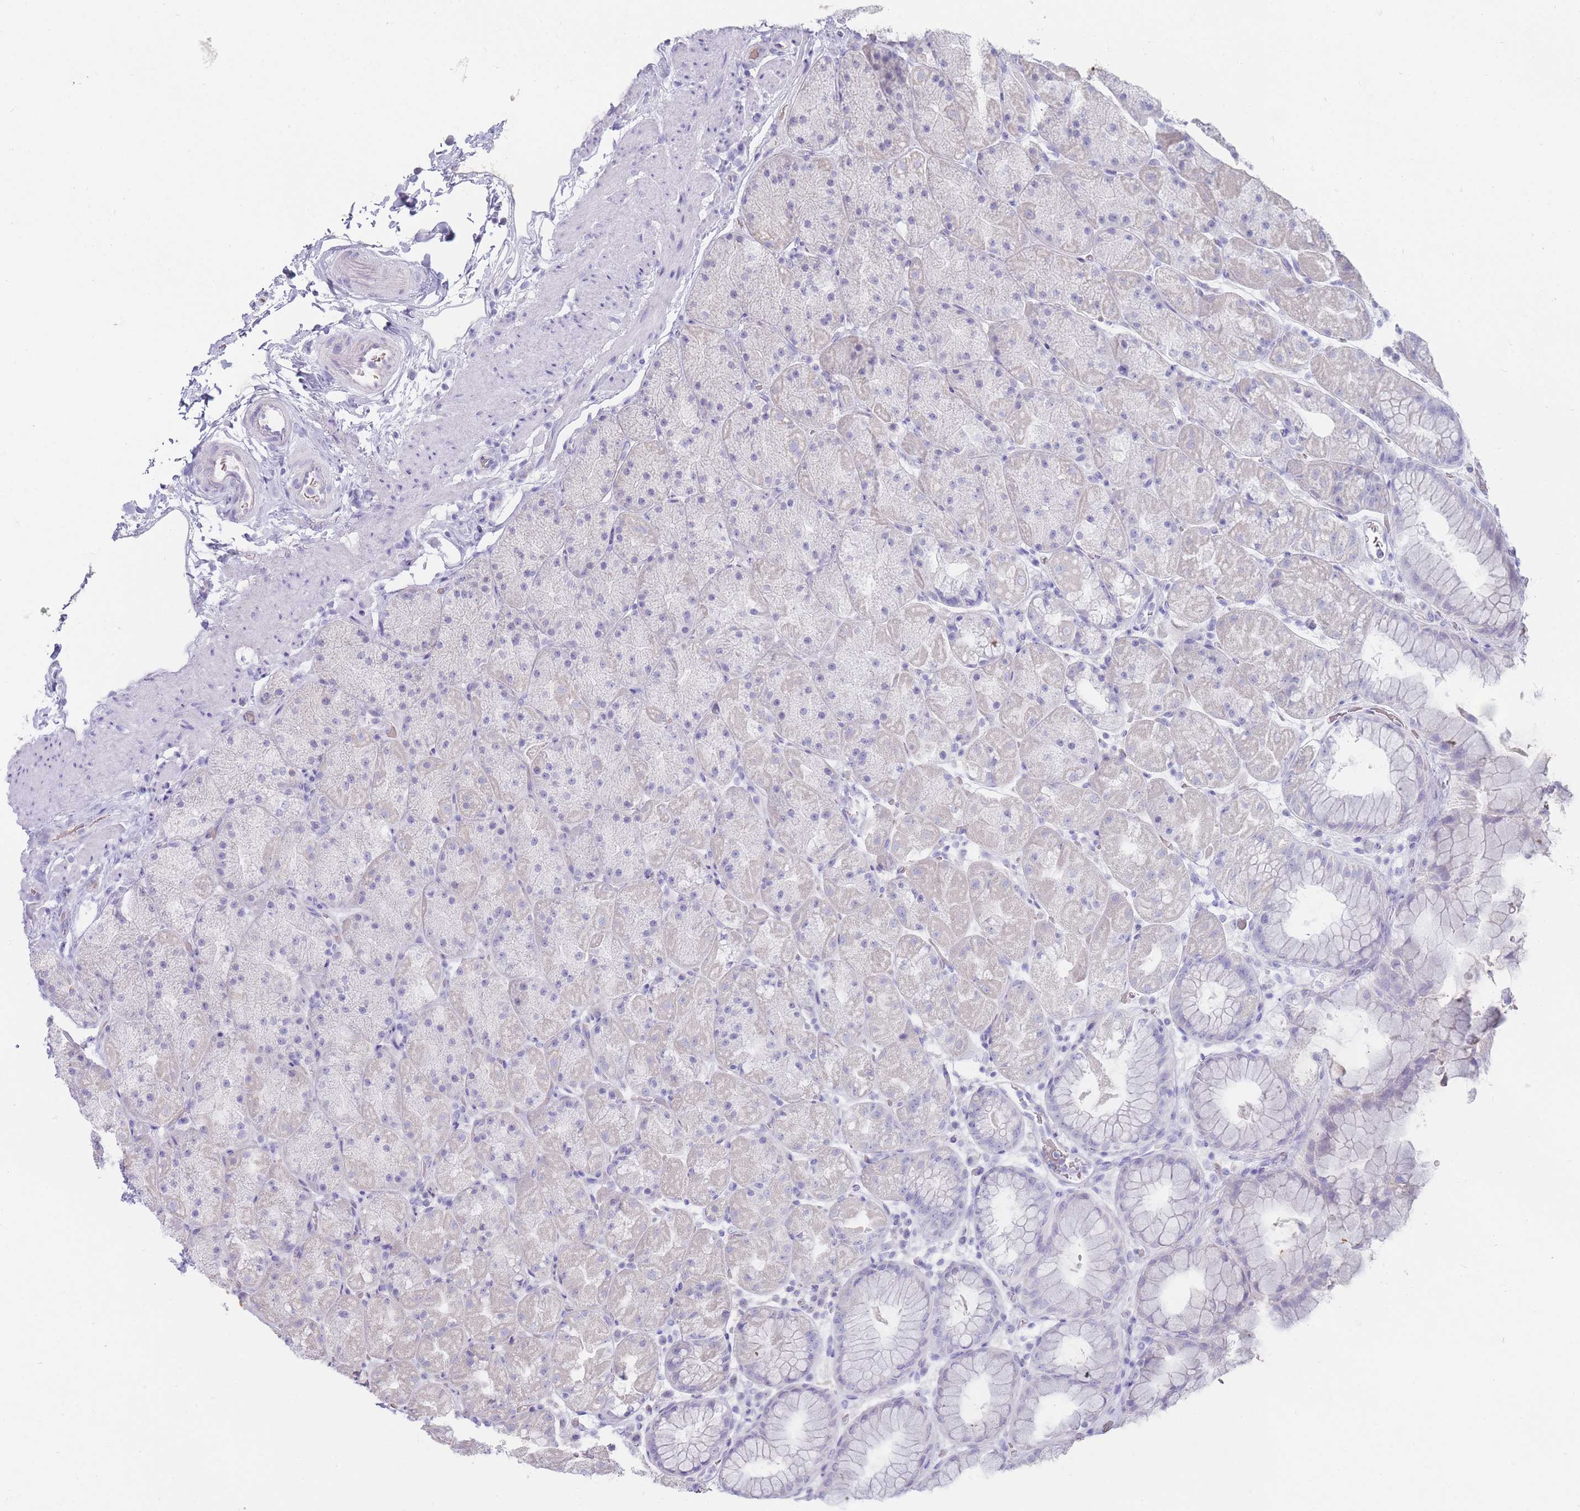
{"staining": {"intensity": "negative", "quantity": "none", "location": "none"}, "tissue": "stomach", "cell_type": "Glandular cells", "image_type": "normal", "snomed": [{"axis": "morphology", "description": "Normal tissue, NOS"}, {"axis": "topography", "description": "Stomach, upper"}, {"axis": "topography", "description": "Stomach, lower"}], "caption": "Immunohistochemical staining of unremarkable stomach reveals no significant expression in glandular cells.", "gene": "ENSG00000284931", "patient": {"sex": "male", "age": 67}}